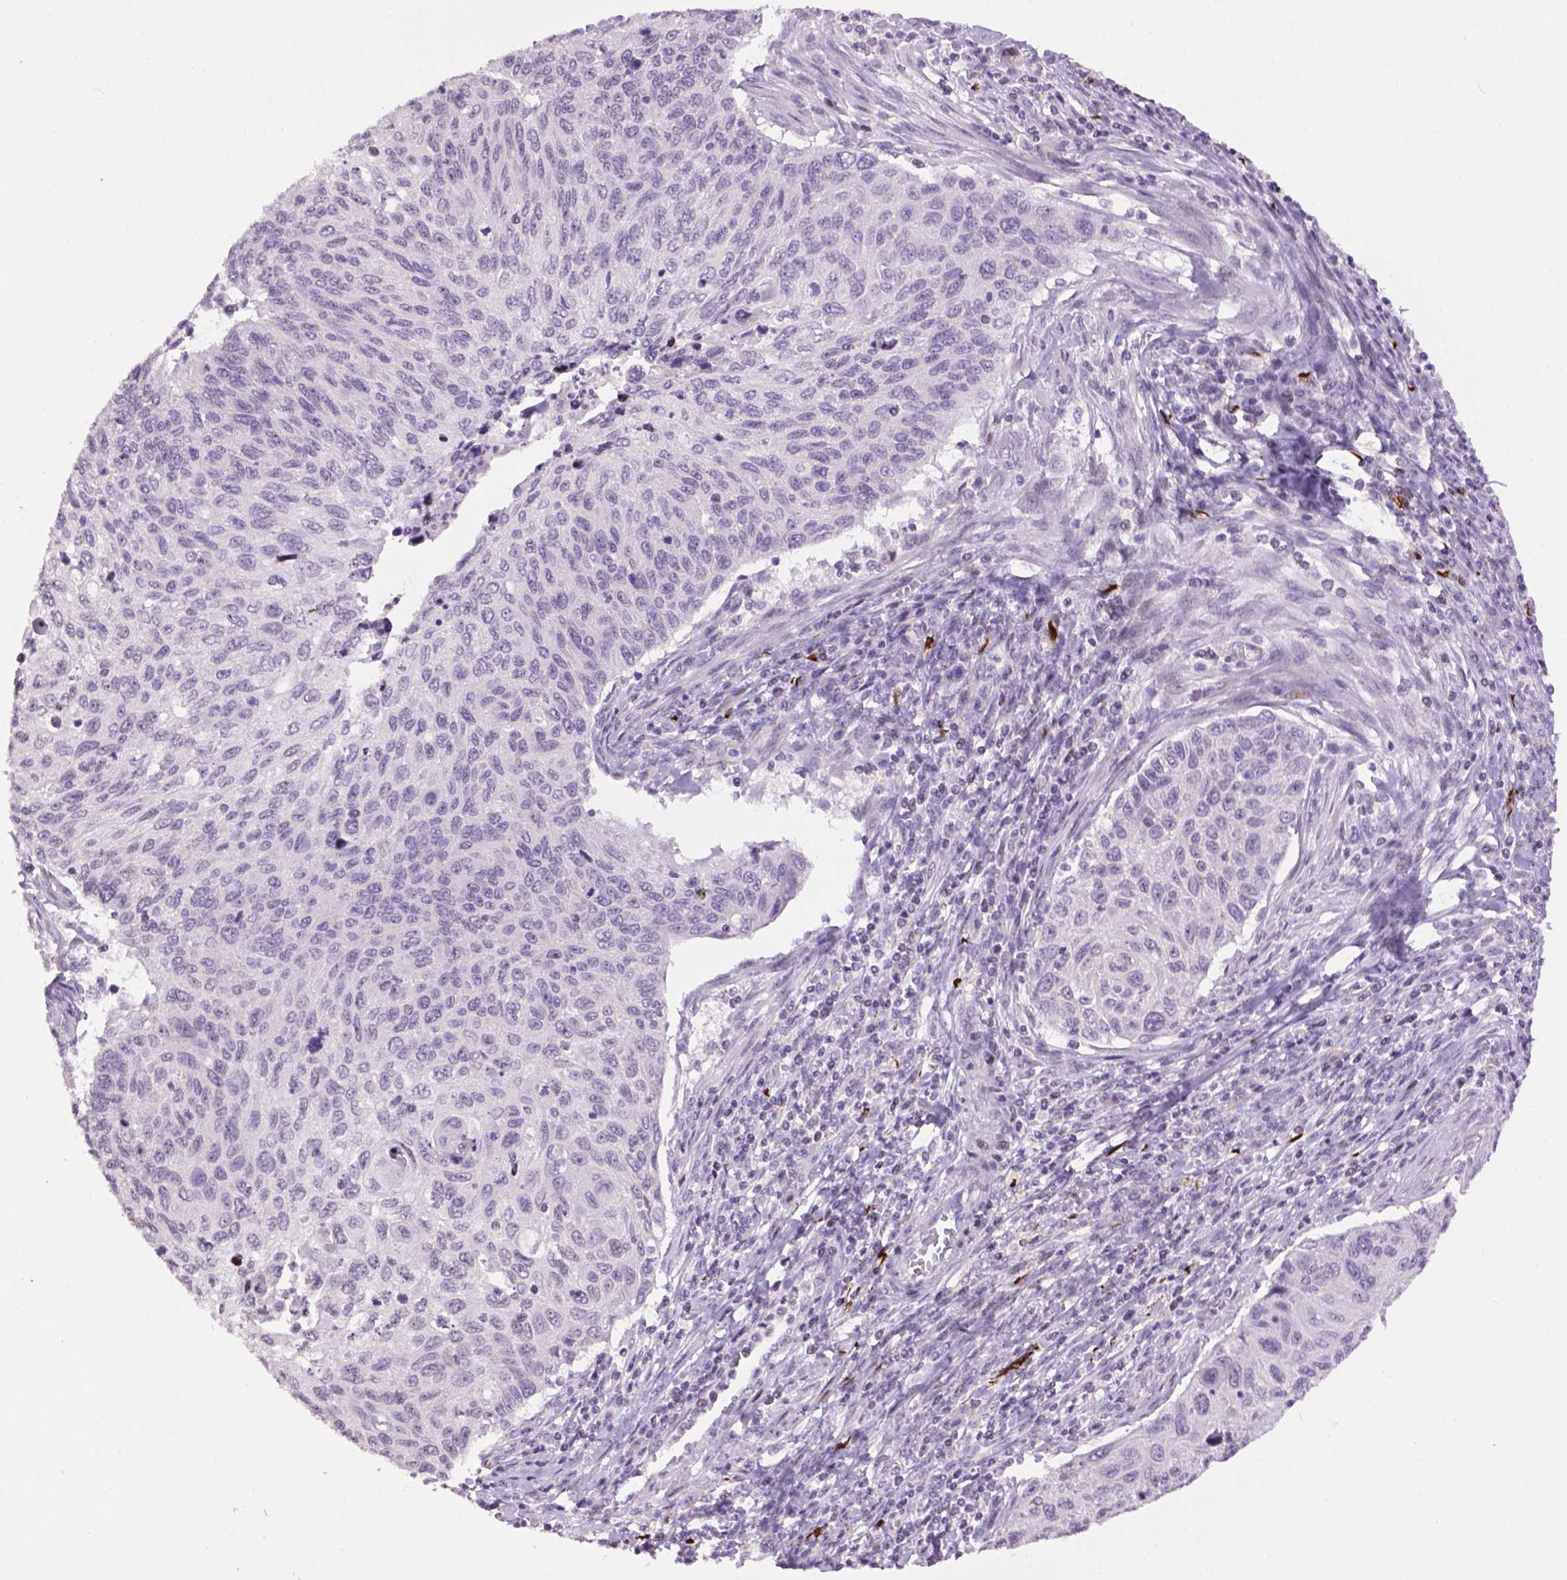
{"staining": {"intensity": "negative", "quantity": "none", "location": "none"}, "tissue": "cervical cancer", "cell_type": "Tumor cells", "image_type": "cancer", "snomed": [{"axis": "morphology", "description": "Squamous cell carcinoma, NOS"}, {"axis": "topography", "description": "Cervix"}], "caption": "Immunohistochemistry histopathology image of neoplastic tissue: squamous cell carcinoma (cervical) stained with DAB (3,3'-diaminobenzidine) shows no significant protein staining in tumor cells. (DAB (3,3'-diaminobenzidine) IHC, high magnification).", "gene": "TH", "patient": {"sex": "female", "age": 70}}